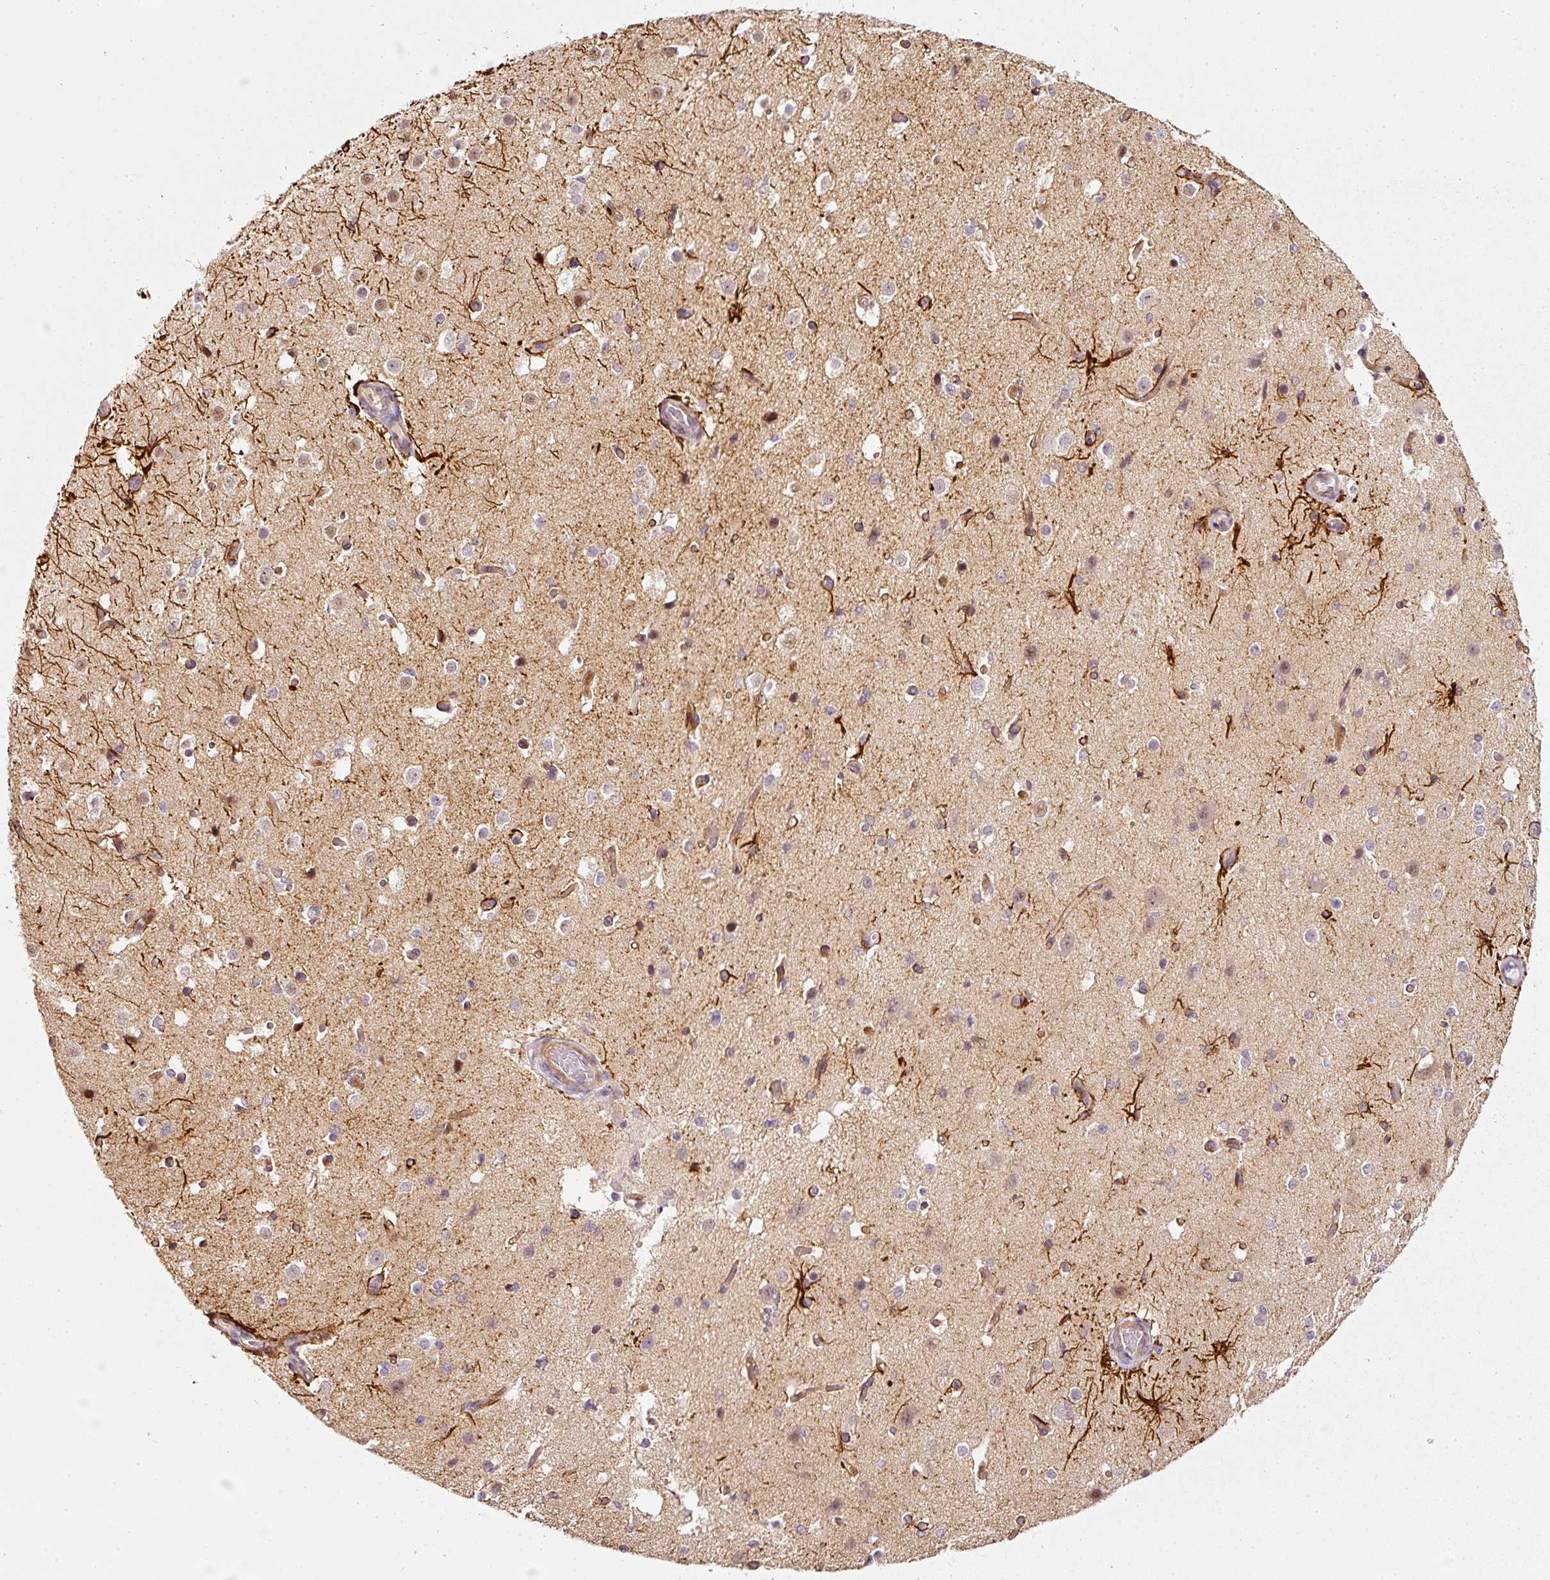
{"staining": {"intensity": "moderate", "quantity": "<25%", "location": "cytoplasmic/membranous"}, "tissue": "cerebral cortex", "cell_type": "Endothelial cells", "image_type": "normal", "snomed": [{"axis": "morphology", "description": "Normal tissue, NOS"}, {"axis": "morphology", "description": "Inflammation, NOS"}, {"axis": "topography", "description": "Cerebral cortex"}], "caption": "Protein staining by immunohistochemistry reveals moderate cytoplasmic/membranous staining in approximately <25% of endothelial cells in benign cerebral cortex. (Stains: DAB (3,3'-diaminobenzidine) in brown, nuclei in blue, Microscopy: brightfield microscopy at high magnification).", "gene": "TOGARAM1", "patient": {"sex": "male", "age": 6}}